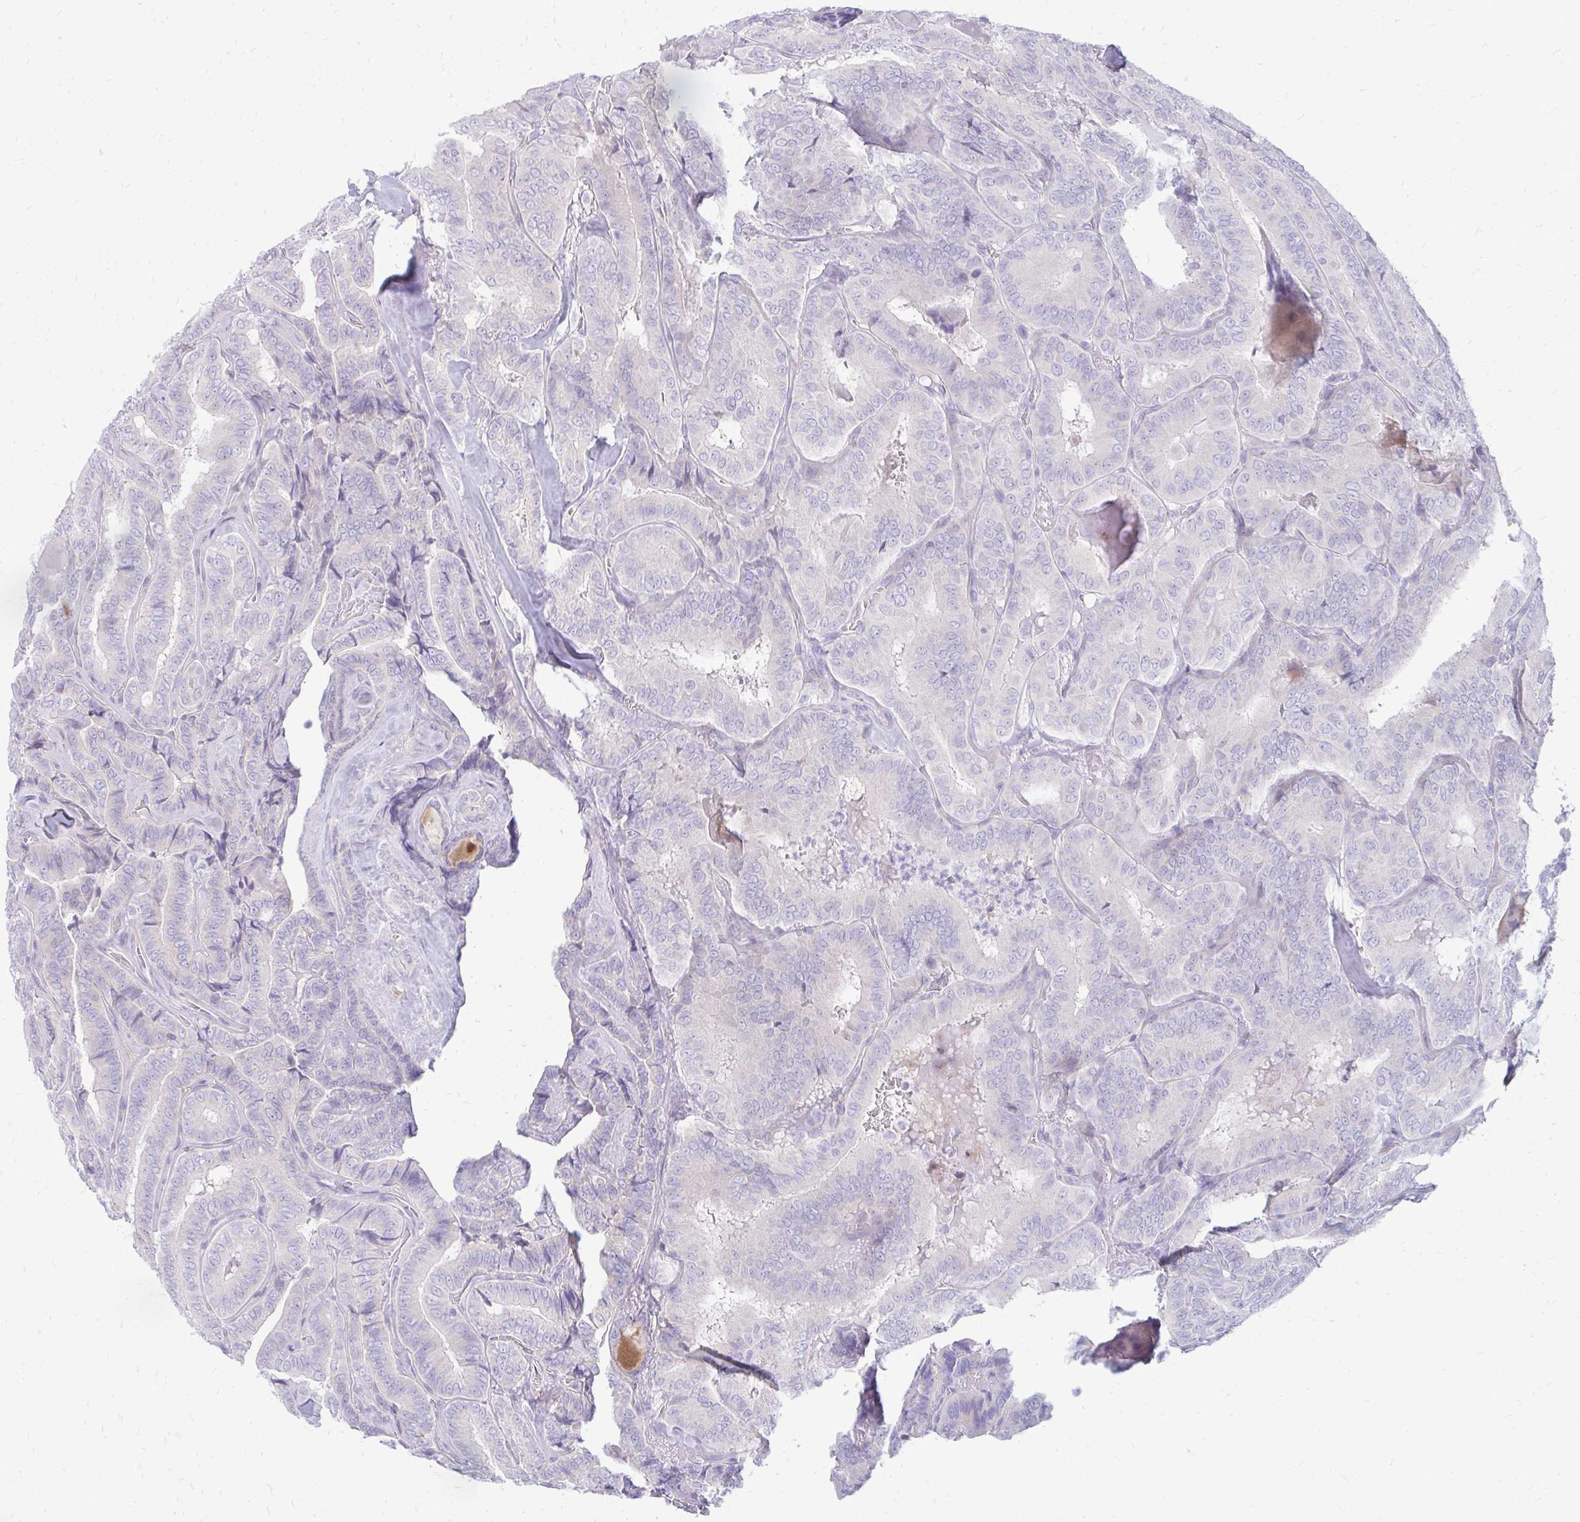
{"staining": {"intensity": "negative", "quantity": "none", "location": "none"}, "tissue": "thyroid cancer", "cell_type": "Tumor cells", "image_type": "cancer", "snomed": [{"axis": "morphology", "description": "Papillary adenocarcinoma, NOS"}, {"axis": "topography", "description": "Thyroid gland"}], "caption": "An immunohistochemistry histopathology image of thyroid cancer is shown. There is no staining in tumor cells of thyroid cancer.", "gene": "TSPEAR", "patient": {"sex": "male", "age": 61}}